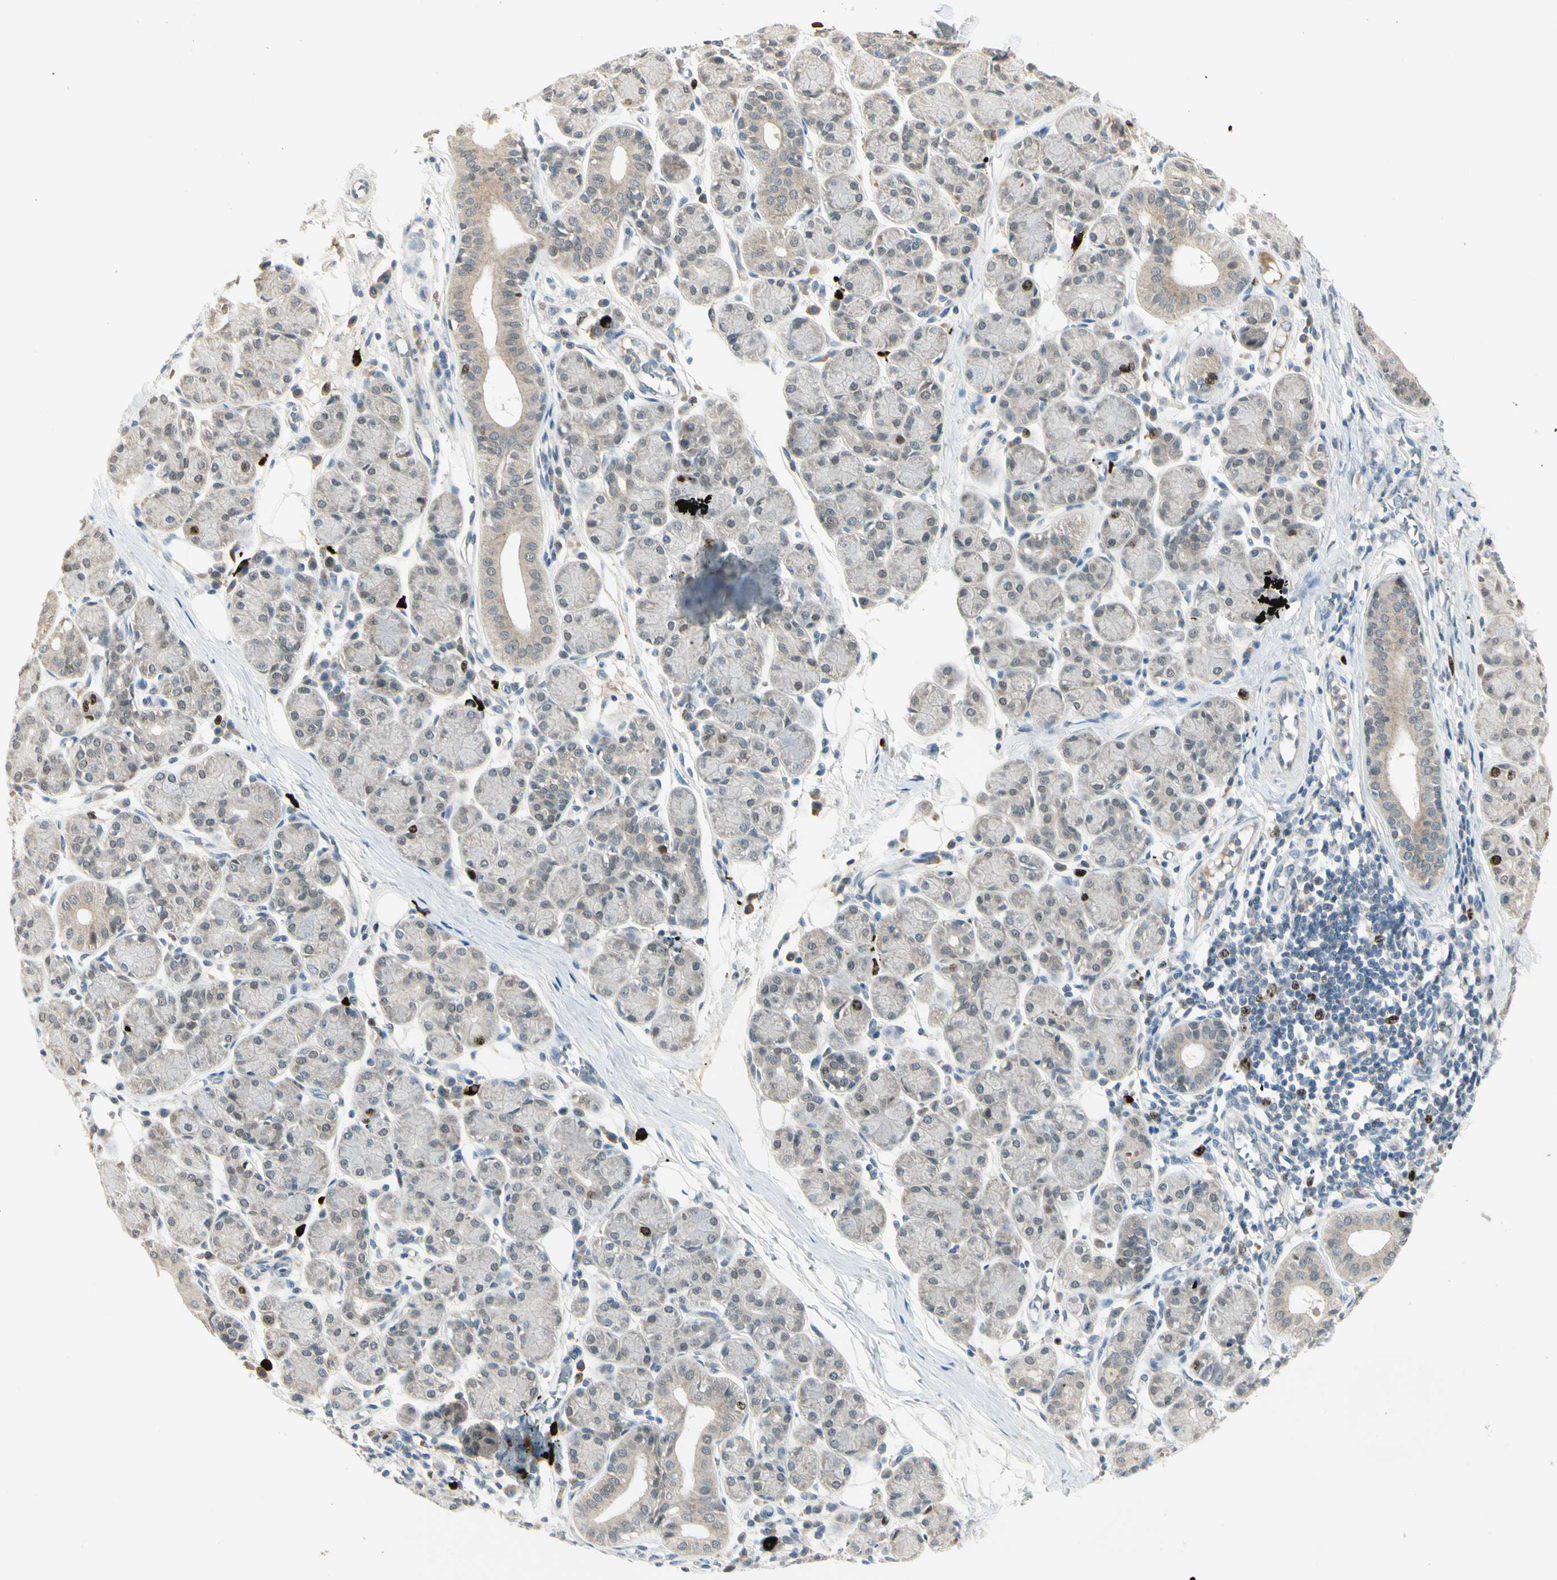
{"staining": {"intensity": "moderate", "quantity": "<25%", "location": "nuclear"}, "tissue": "salivary gland", "cell_type": "Glandular cells", "image_type": "normal", "snomed": [{"axis": "morphology", "description": "Normal tissue, NOS"}, {"axis": "morphology", "description": "Inflammation, NOS"}, {"axis": "topography", "description": "Lymph node"}, {"axis": "topography", "description": "Salivary gland"}], "caption": "Immunohistochemical staining of normal human salivary gland exhibits low levels of moderate nuclear staining in about <25% of glandular cells.", "gene": "PITX1", "patient": {"sex": "male", "age": 3}}